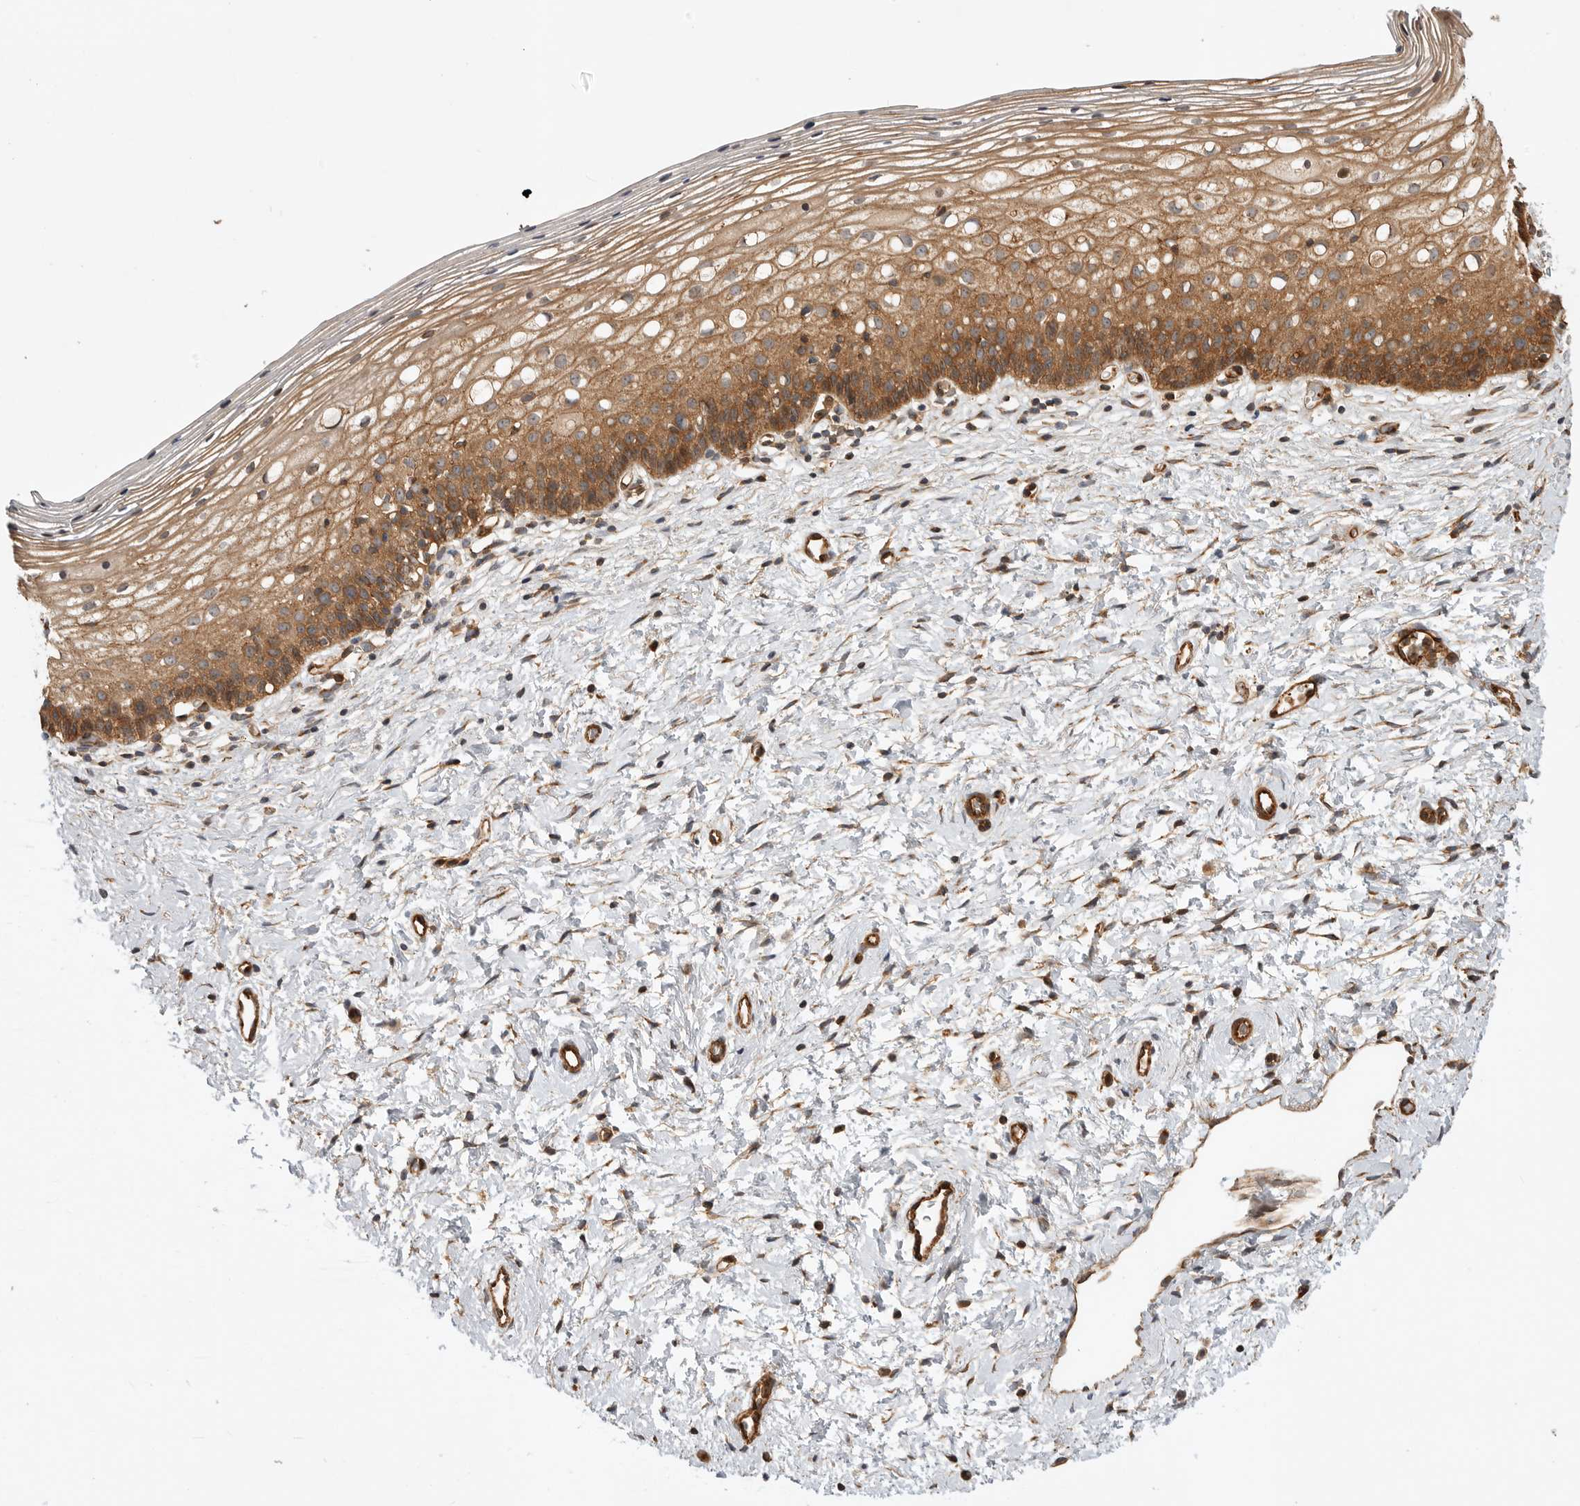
{"staining": {"intensity": "moderate", "quantity": ">75%", "location": "cytoplasmic/membranous"}, "tissue": "cervix", "cell_type": "Squamous epithelial cells", "image_type": "normal", "snomed": [{"axis": "morphology", "description": "Normal tissue, NOS"}, {"axis": "topography", "description": "Cervix"}], "caption": "The histopathology image reveals immunohistochemical staining of benign cervix. There is moderate cytoplasmic/membranous expression is seen in about >75% of squamous epithelial cells.", "gene": "GPATCH2", "patient": {"sex": "female", "age": 72}}